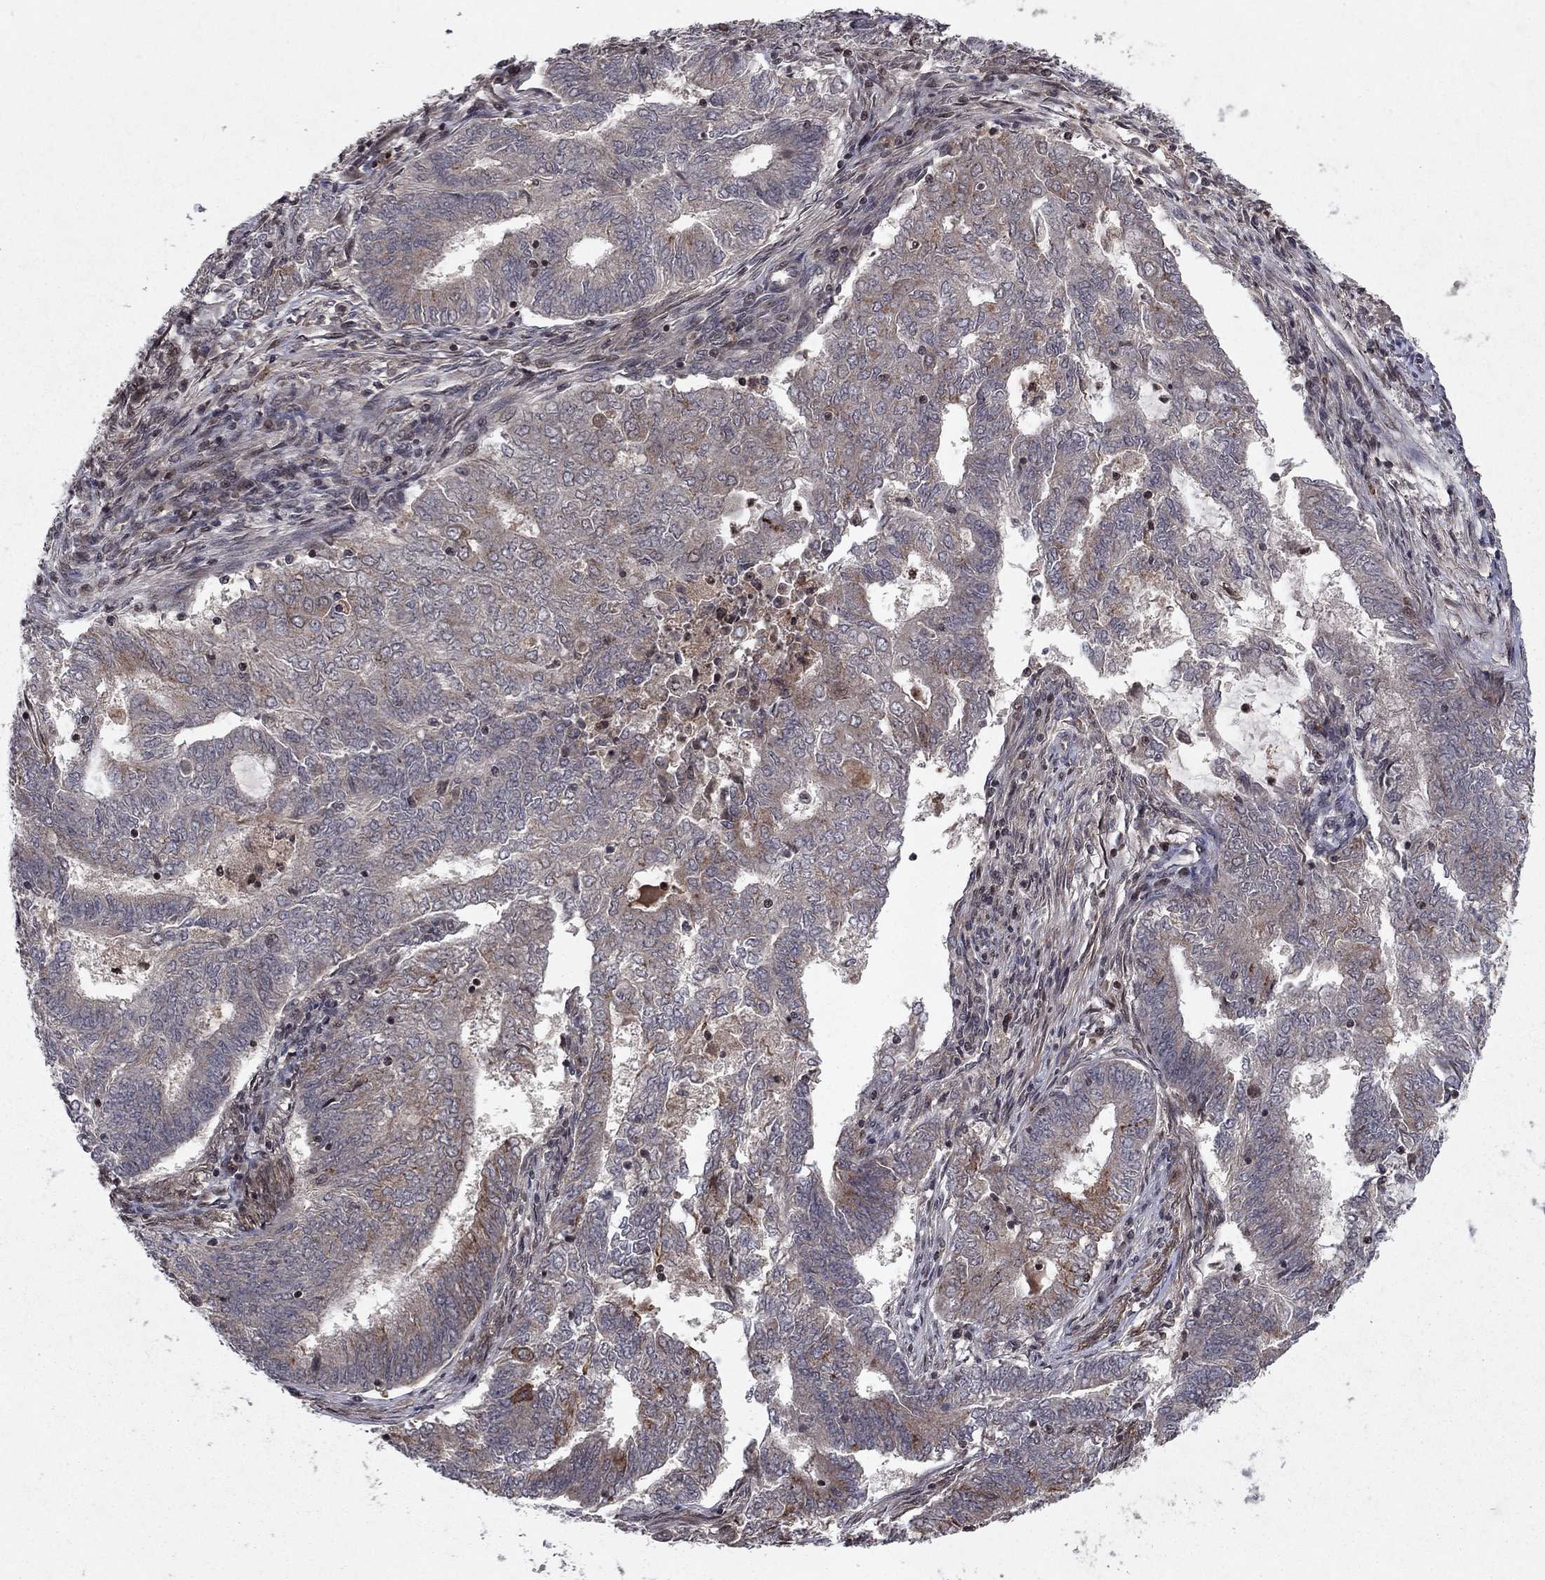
{"staining": {"intensity": "moderate", "quantity": "<25%", "location": "cytoplasmic/membranous"}, "tissue": "endometrial cancer", "cell_type": "Tumor cells", "image_type": "cancer", "snomed": [{"axis": "morphology", "description": "Adenocarcinoma, NOS"}, {"axis": "topography", "description": "Endometrium"}], "caption": "Adenocarcinoma (endometrial) stained for a protein displays moderate cytoplasmic/membranous positivity in tumor cells.", "gene": "SORBS1", "patient": {"sex": "female", "age": 62}}